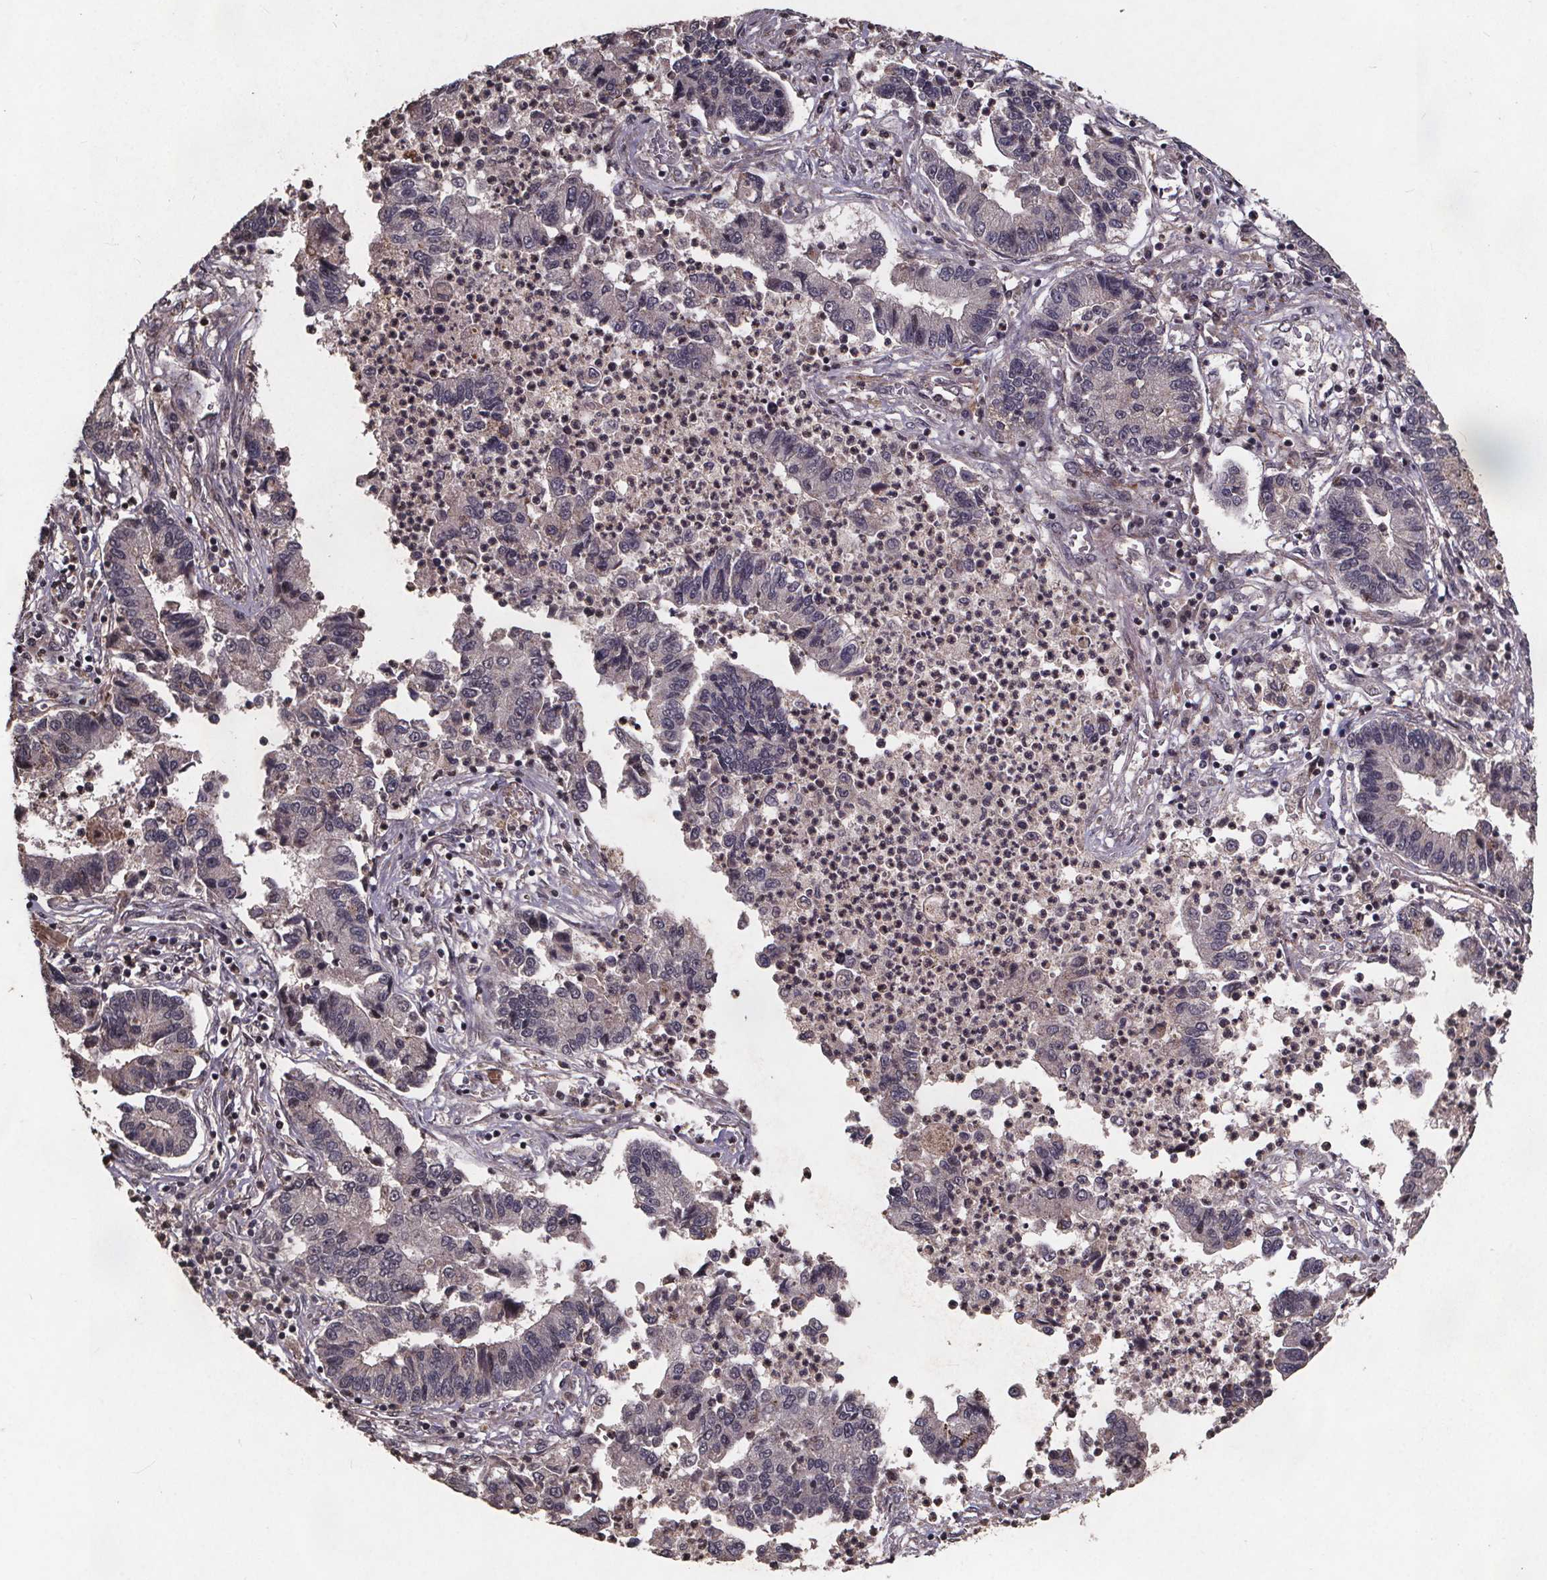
{"staining": {"intensity": "negative", "quantity": "none", "location": "none"}, "tissue": "lung cancer", "cell_type": "Tumor cells", "image_type": "cancer", "snomed": [{"axis": "morphology", "description": "Adenocarcinoma, NOS"}, {"axis": "topography", "description": "Lung"}], "caption": "The photomicrograph demonstrates no staining of tumor cells in lung adenocarcinoma.", "gene": "GPX3", "patient": {"sex": "female", "age": 57}}